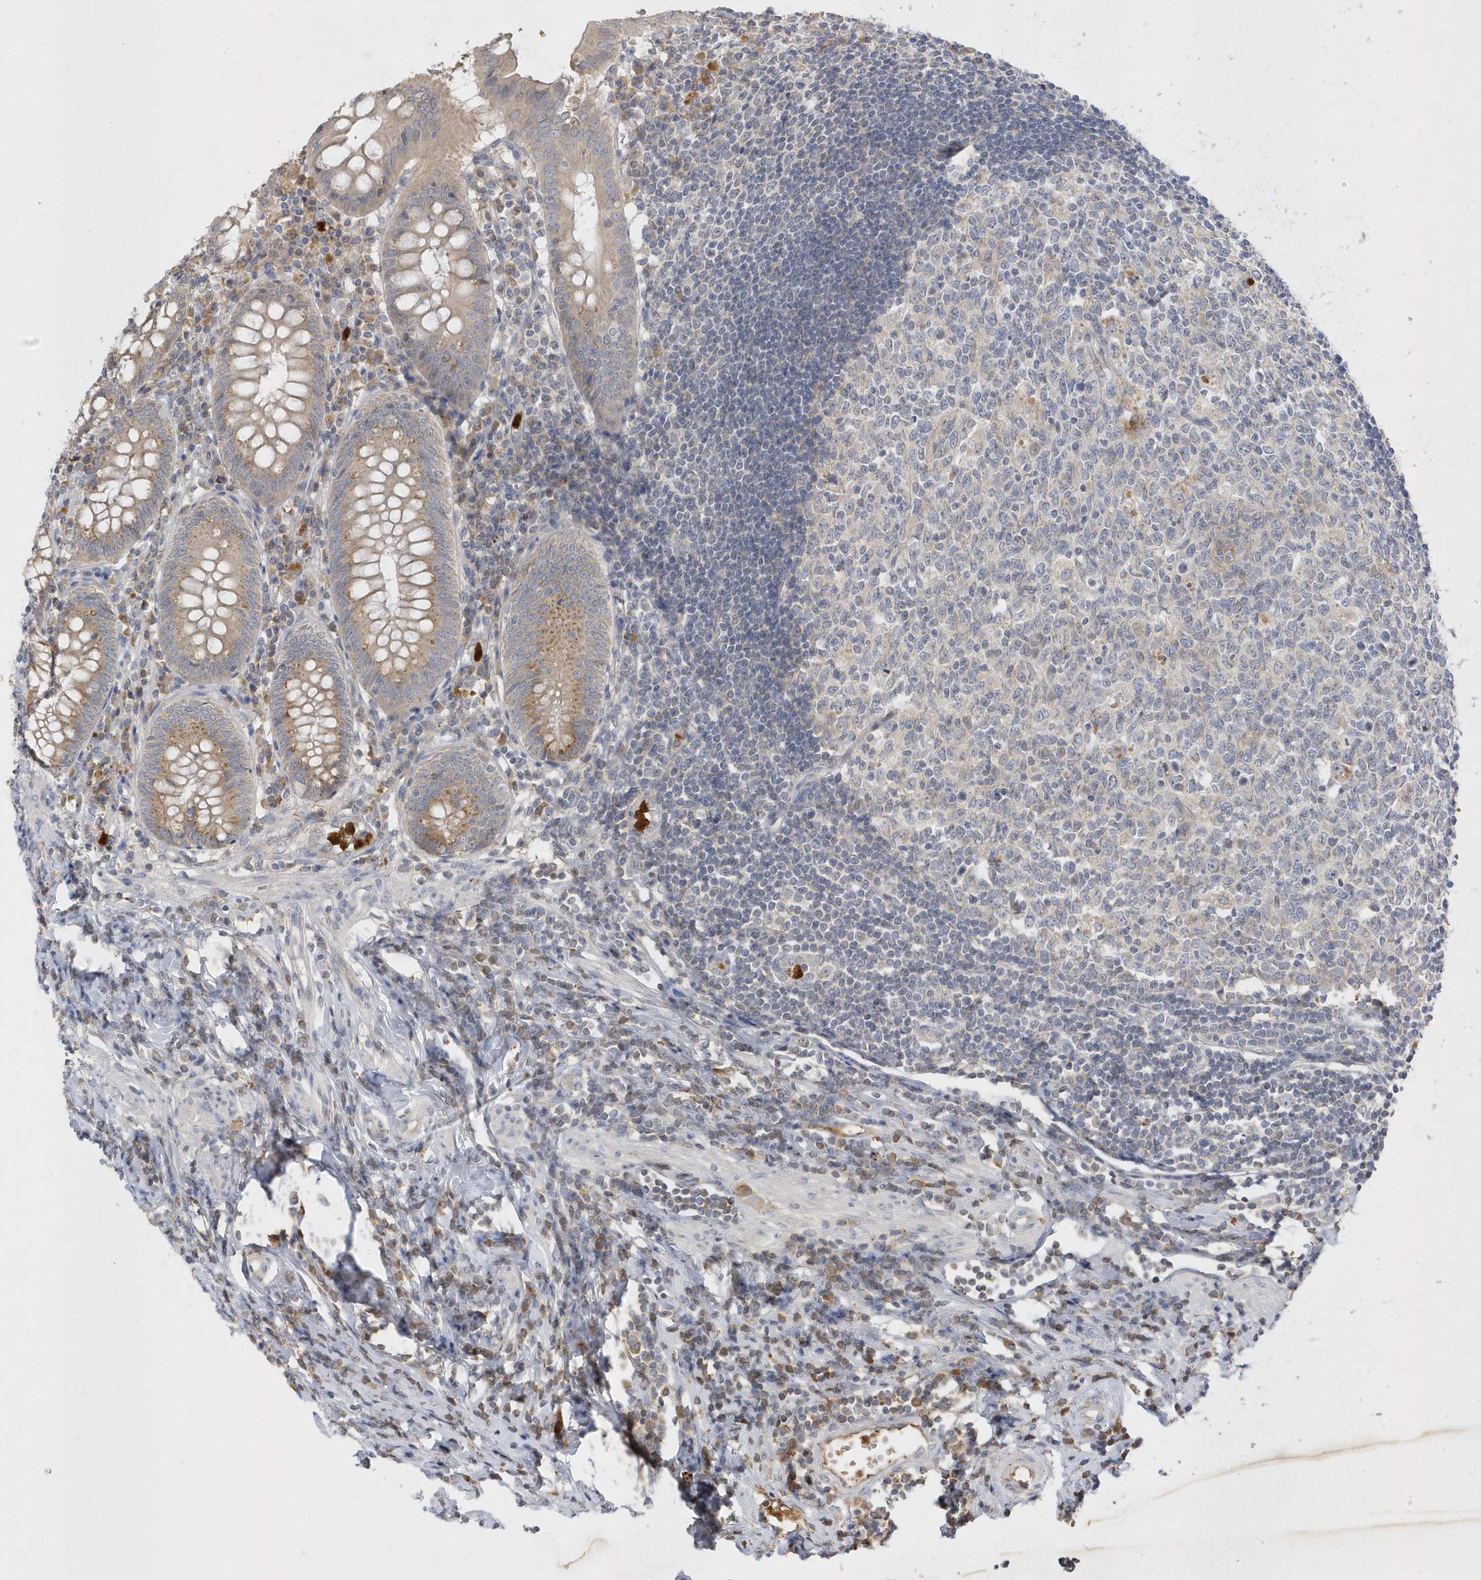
{"staining": {"intensity": "moderate", "quantity": ">75%", "location": "cytoplasmic/membranous"}, "tissue": "appendix", "cell_type": "Glandular cells", "image_type": "normal", "snomed": [{"axis": "morphology", "description": "Normal tissue, NOS"}, {"axis": "topography", "description": "Appendix"}], "caption": "The micrograph demonstrates immunohistochemical staining of benign appendix. There is moderate cytoplasmic/membranous positivity is identified in about >75% of glandular cells. The protein is stained brown, and the nuclei are stained in blue (DAB IHC with brightfield microscopy, high magnification).", "gene": "DPP9", "patient": {"sex": "female", "age": 54}}